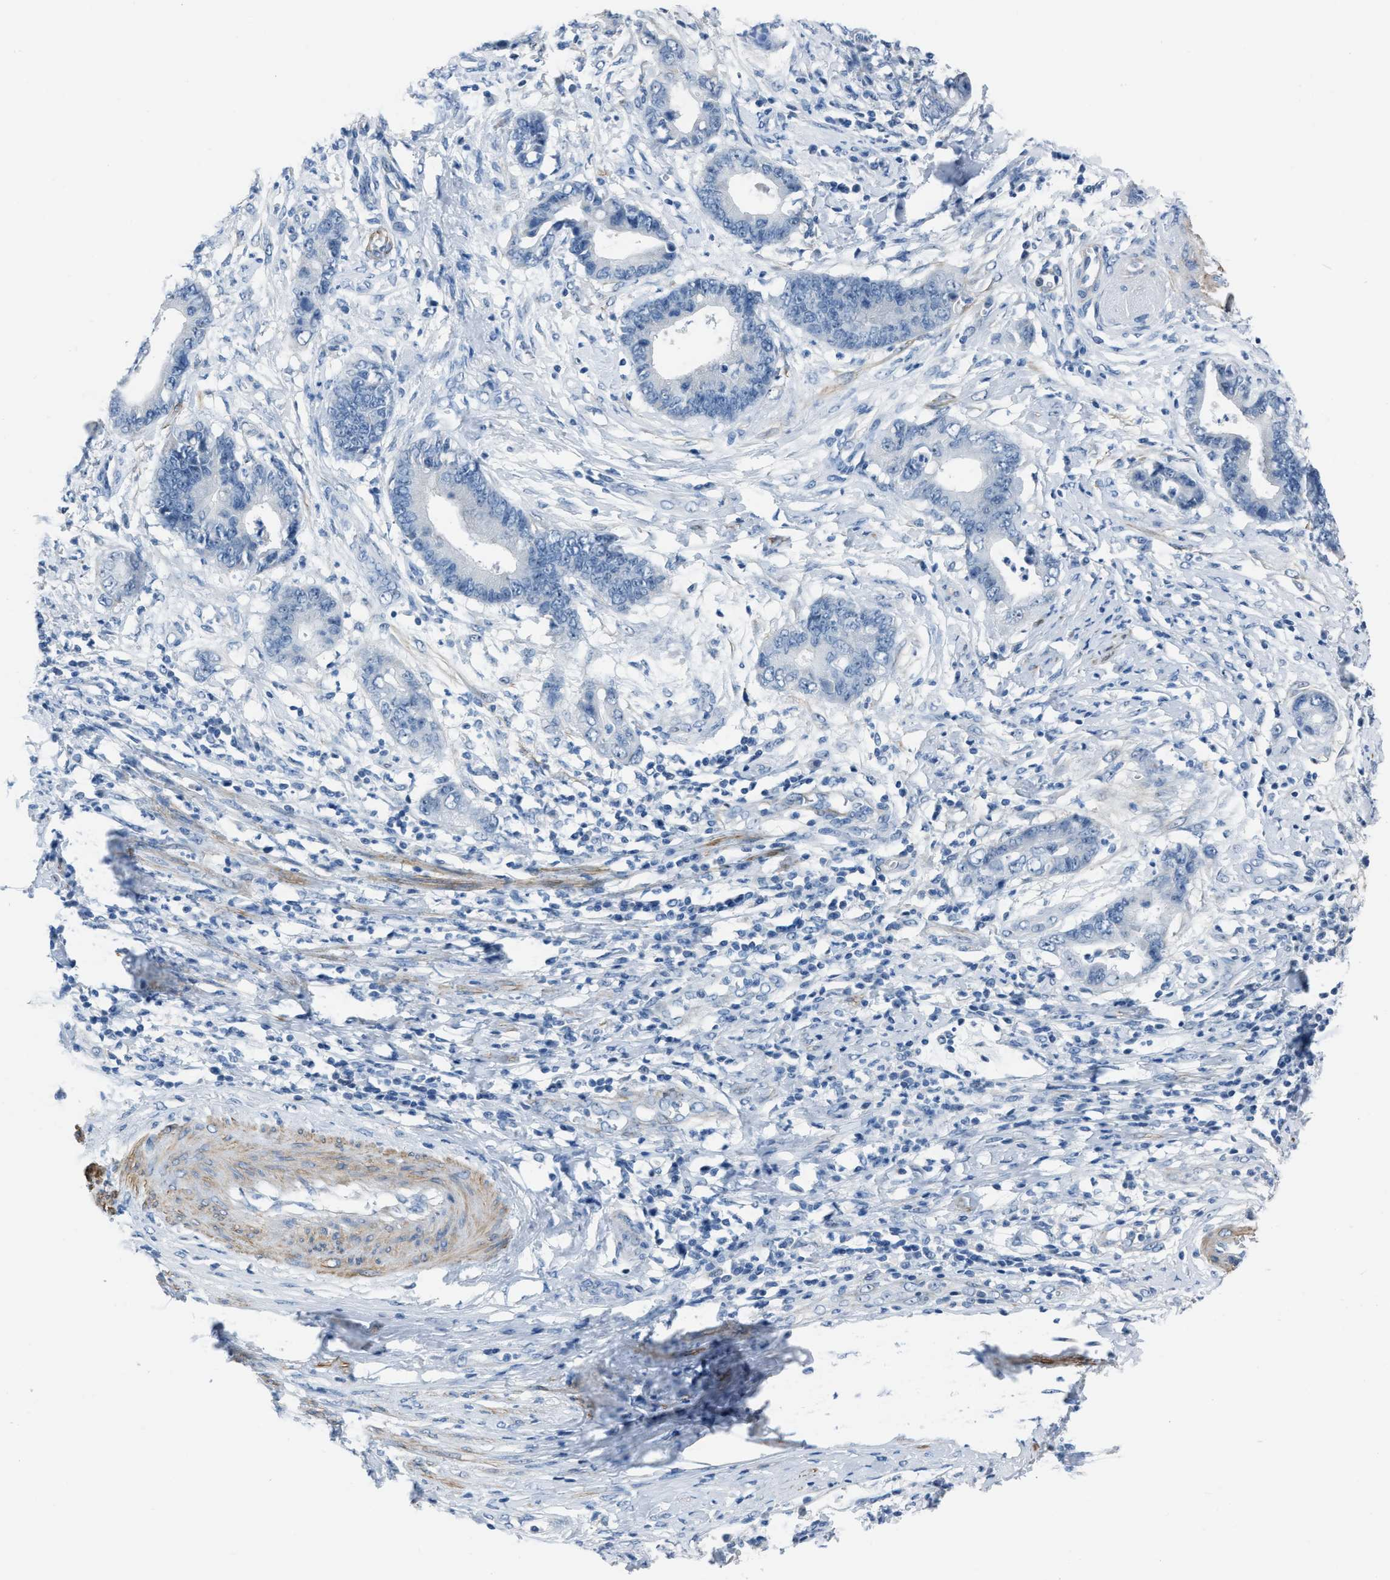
{"staining": {"intensity": "negative", "quantity": "none", "location": "none"}, "tissue": "cervical cancer", "cell_type": "Tumor cells", "image_type": "cancer", "snomed": [{"axis": "morphology", "description": "Adenocarcinoma, NOS"}, {"axis": "topography", "description": "Cervix"}], "caption": "This micrograph is of cervical adenocarcinoma stained with immunohistochemistry (IHC) to label a protein in brown with the nuclei are counter-stained blue. There is no staining in tumor cells.", "gene": "SPATC1L", "patient": {"sex": "female", "age": 44}}